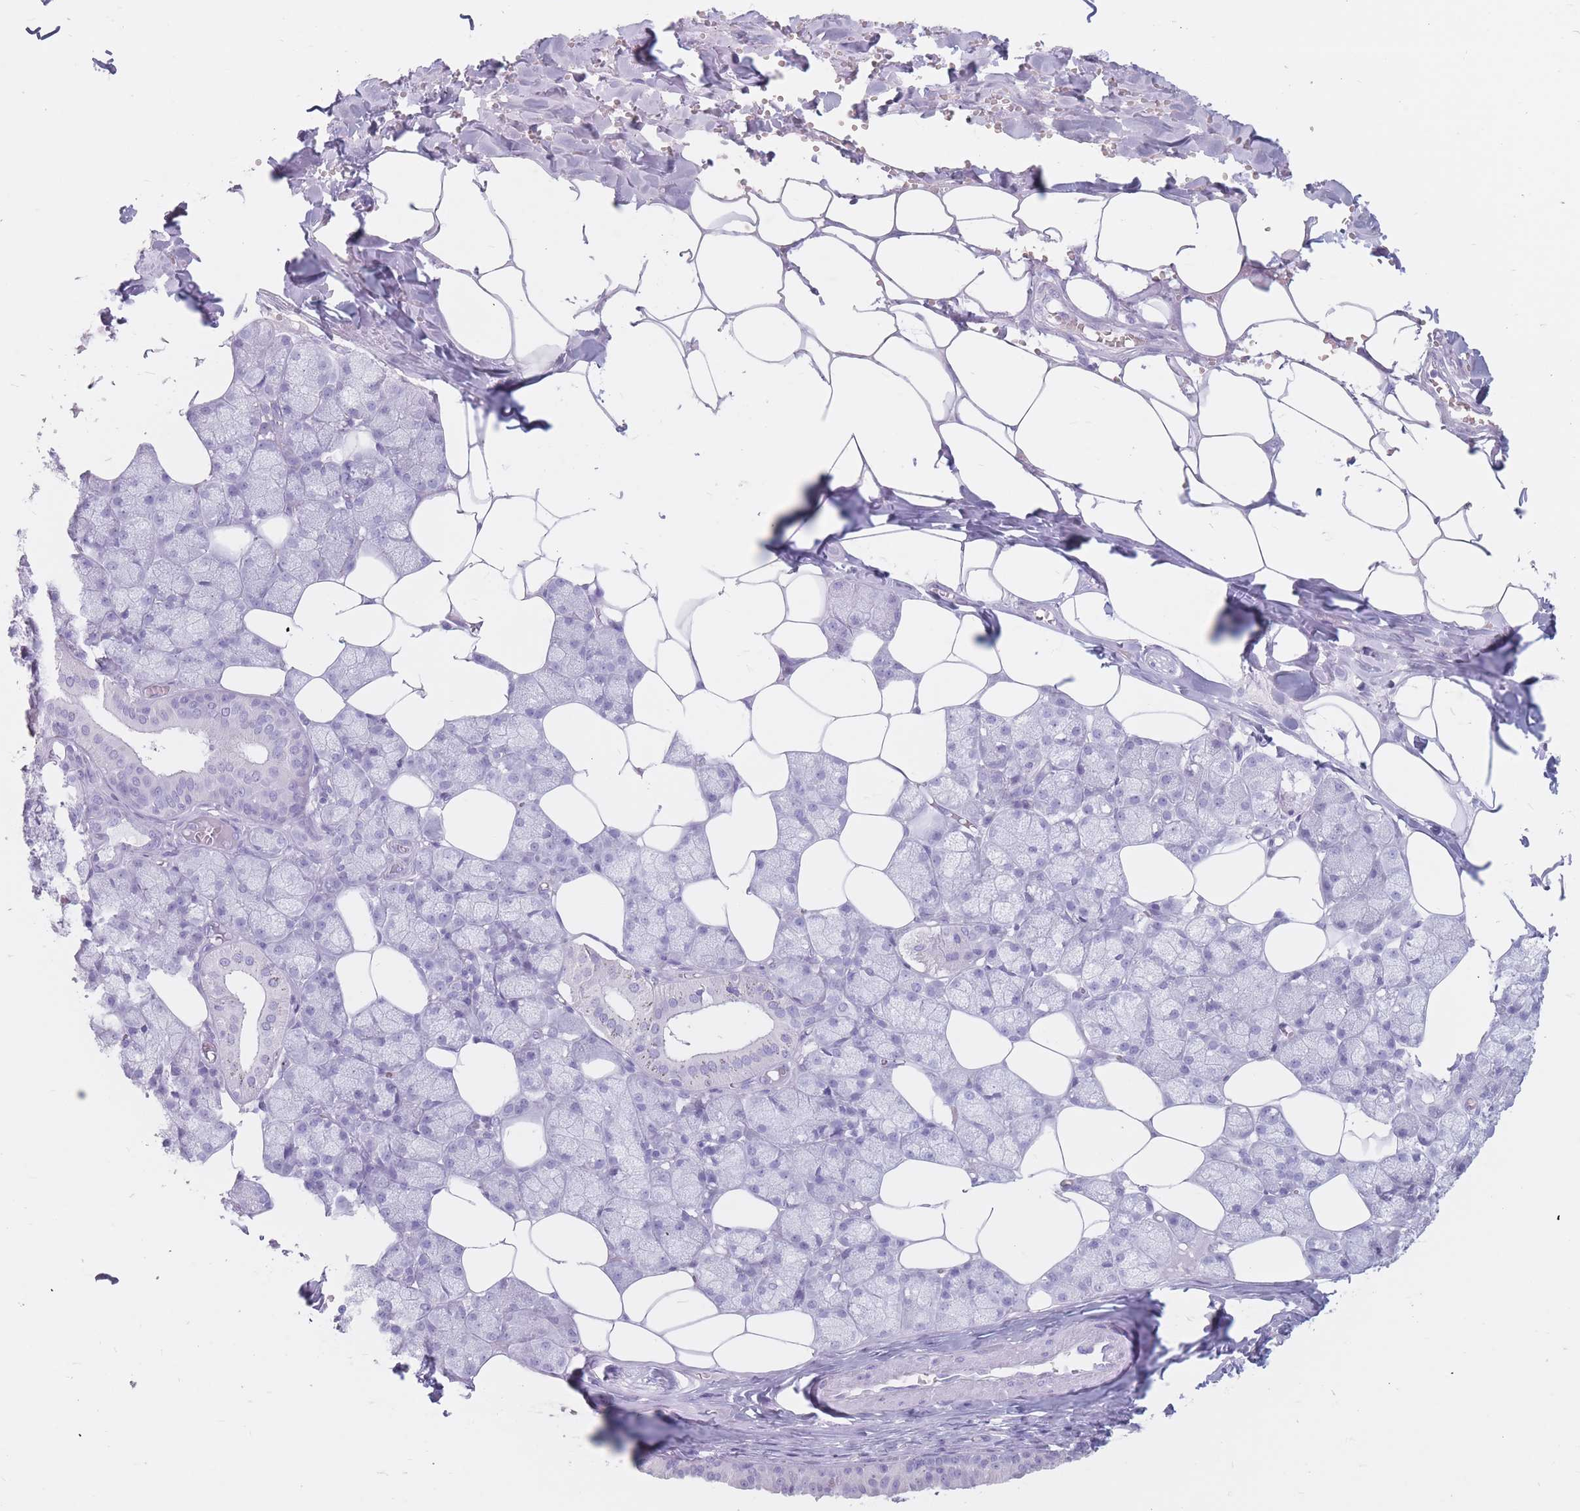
{"staining": {"intensity": "negative", "quantity": "none", "location": "none"}, "tissue": "salivary gland", "cell_type": "Glandular cells", "image_type": "normal", "snomed": [{"axis": "morphology", "description": "Normal tissue, NOS"}, {"axis": "topography", "description": "Salivary gland"}], "caption": "Immunohistochemistry of benign human salivary gland shows no positivity in glandular cells.", "gene": "ST3GAL5", "patient": {"sex": "male", "age": 62}}